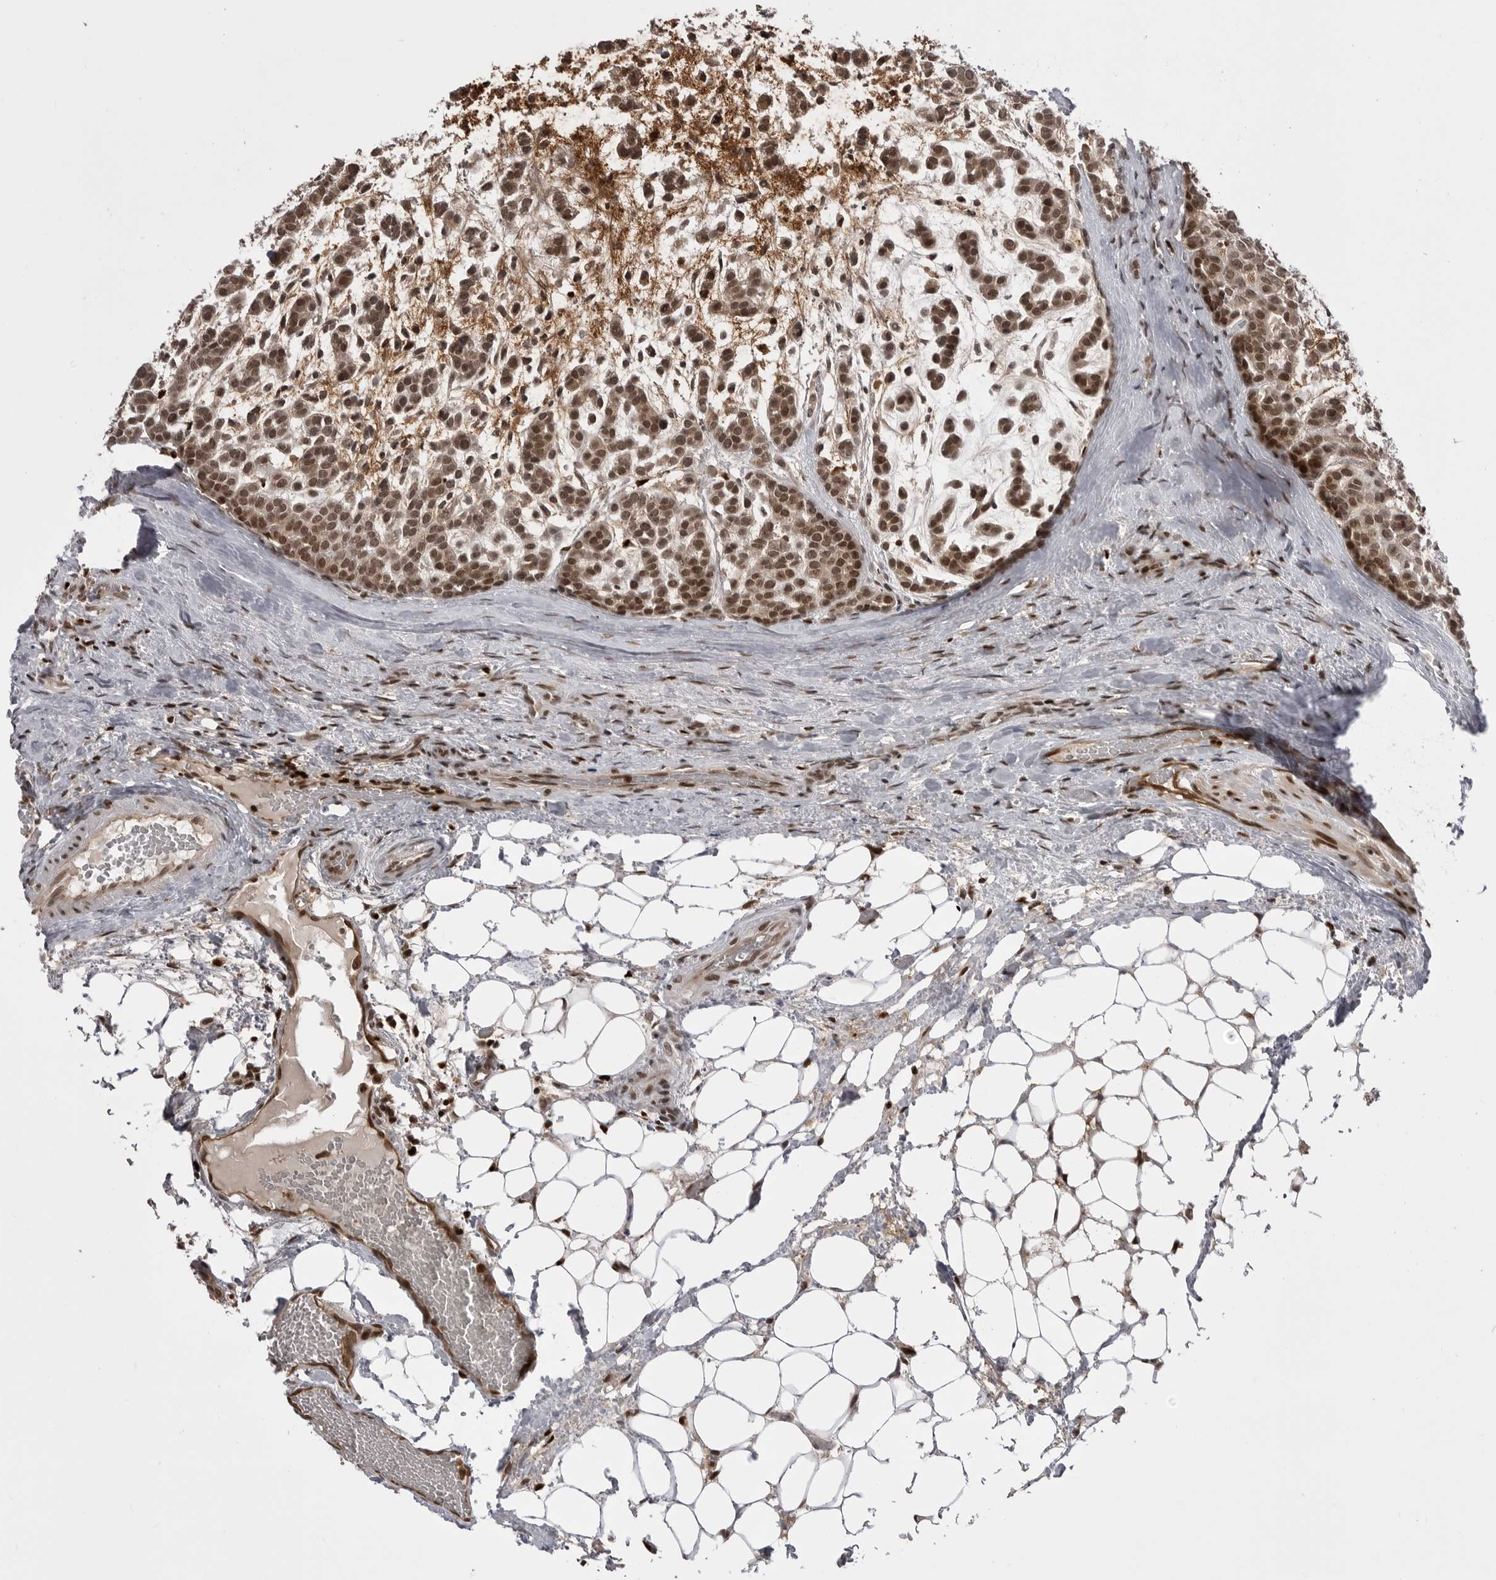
{"staining": {"intensity": "strong", "quantity": ">75%", "location": "cytoplasmic/membranous,nuclear"}, "tissue": "head and neck cancer", "cell_type": "Tumor cells", "image_type": "cancer", "snomed": [{"axis": "morphology", "description": "Adenocarcinoma, NOS"}, {"axis": "morphology", "description": "Adenoma, NOS"}, {"axis": "topography", "description": "Head-Neck"}], "caption": "A photomicrograph showing strong cytoplasmic/membranous and nuclear staining in approximately >75% of tumor cells in adenocarcinoma (head and neck), as visualized by brown immunohistochemical staining.", "gene": "PTK2B", "patient": {"sex": "female", "age": 55}}